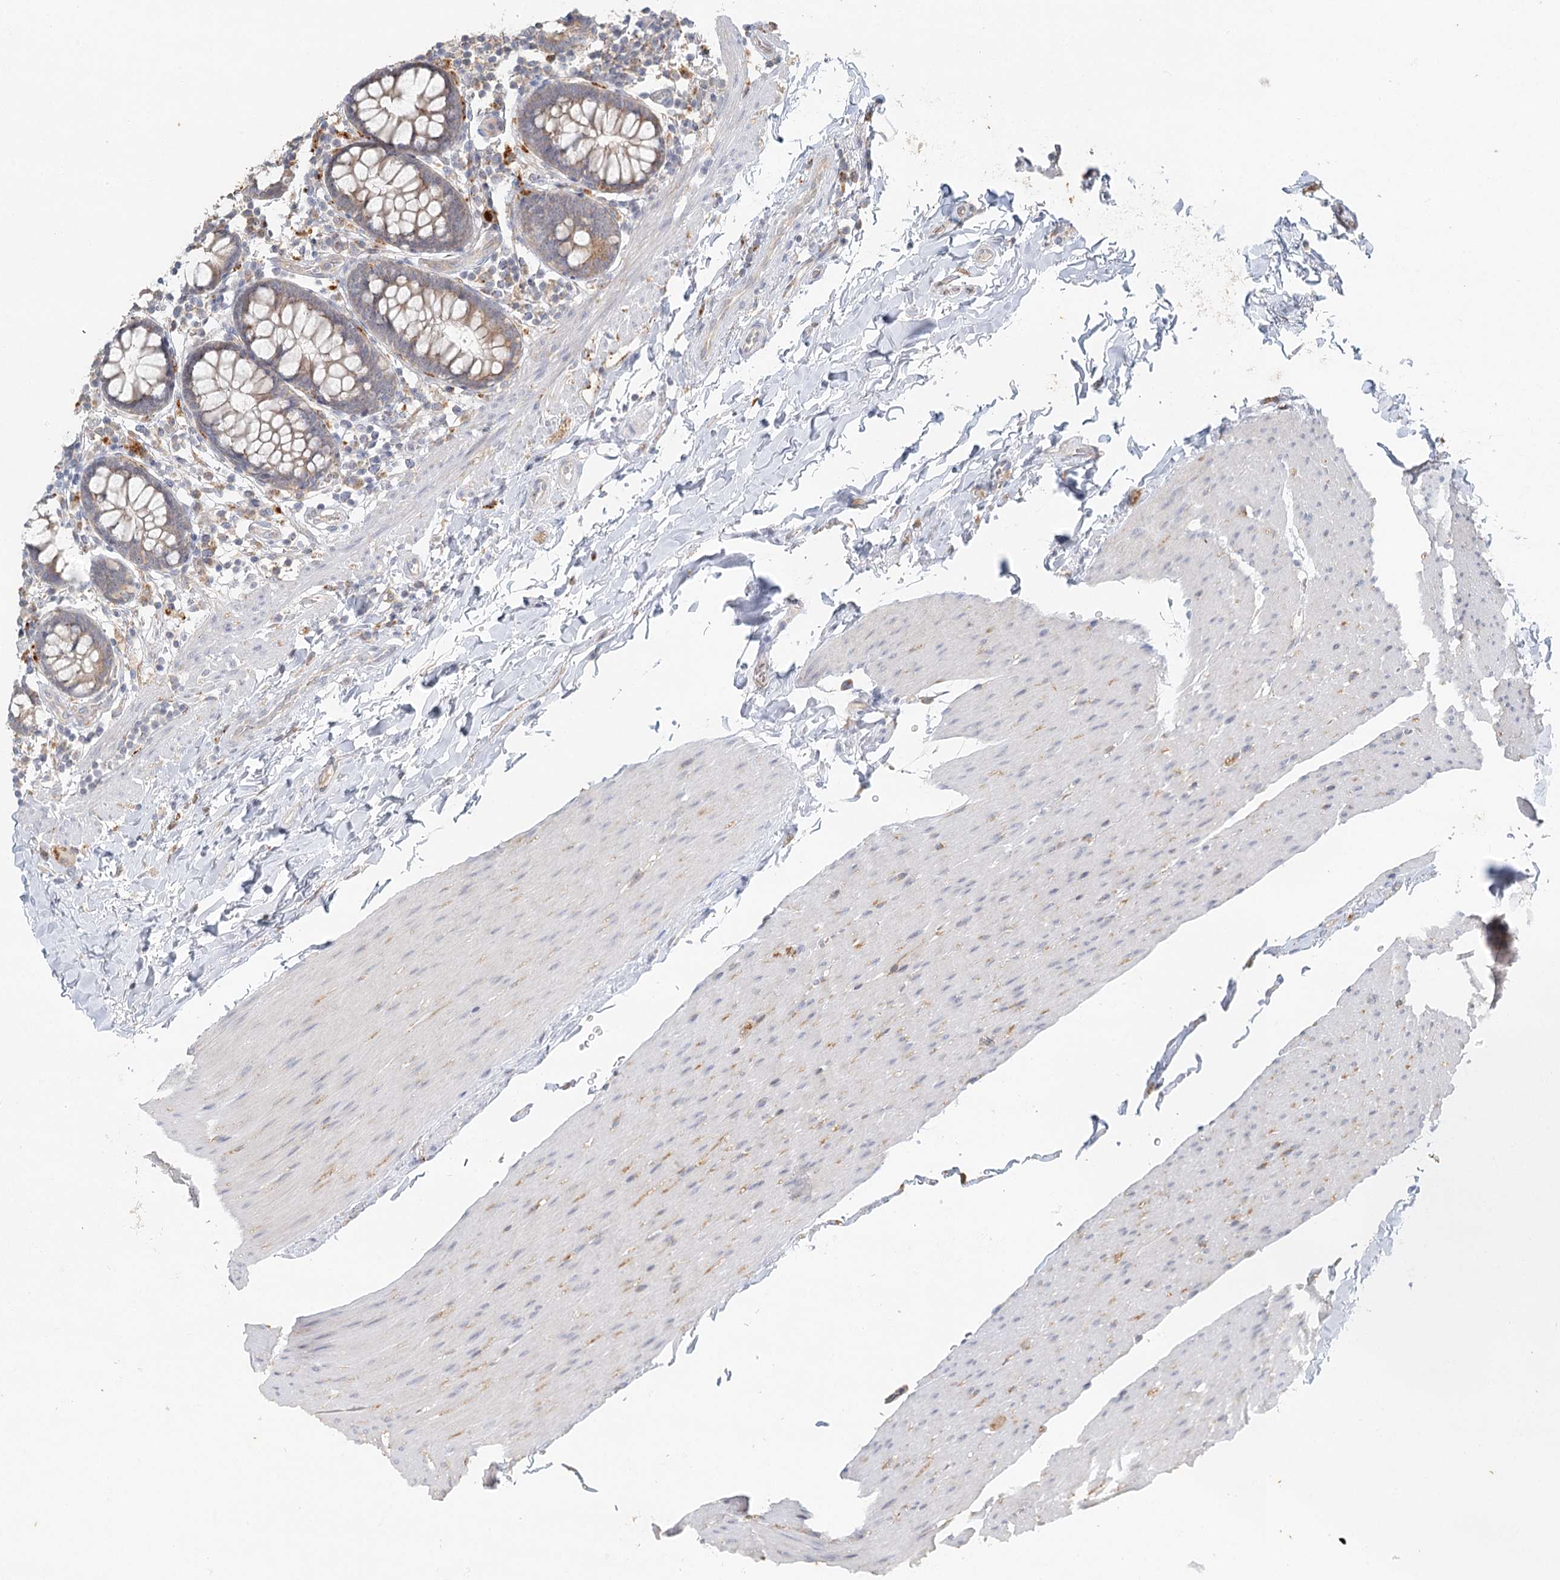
{"staining": {"intensity": "negative", "quantity": "none", "location": "none"}, "tissue": "colon", "cell_type": "Endothelial cells", "image_type": "normal", "snomed": [{"axis": "morphology", "description": "Normal tissue, NOS"}, {"axis": "topography", "description": "Colon"}], "caption": "This is an immunohistochemistry (IHC) image of benign human colon. There is no positivity in endothelial cells.", "gene": "VSIG1", "patient": {"sex": "female", "age": 80}}